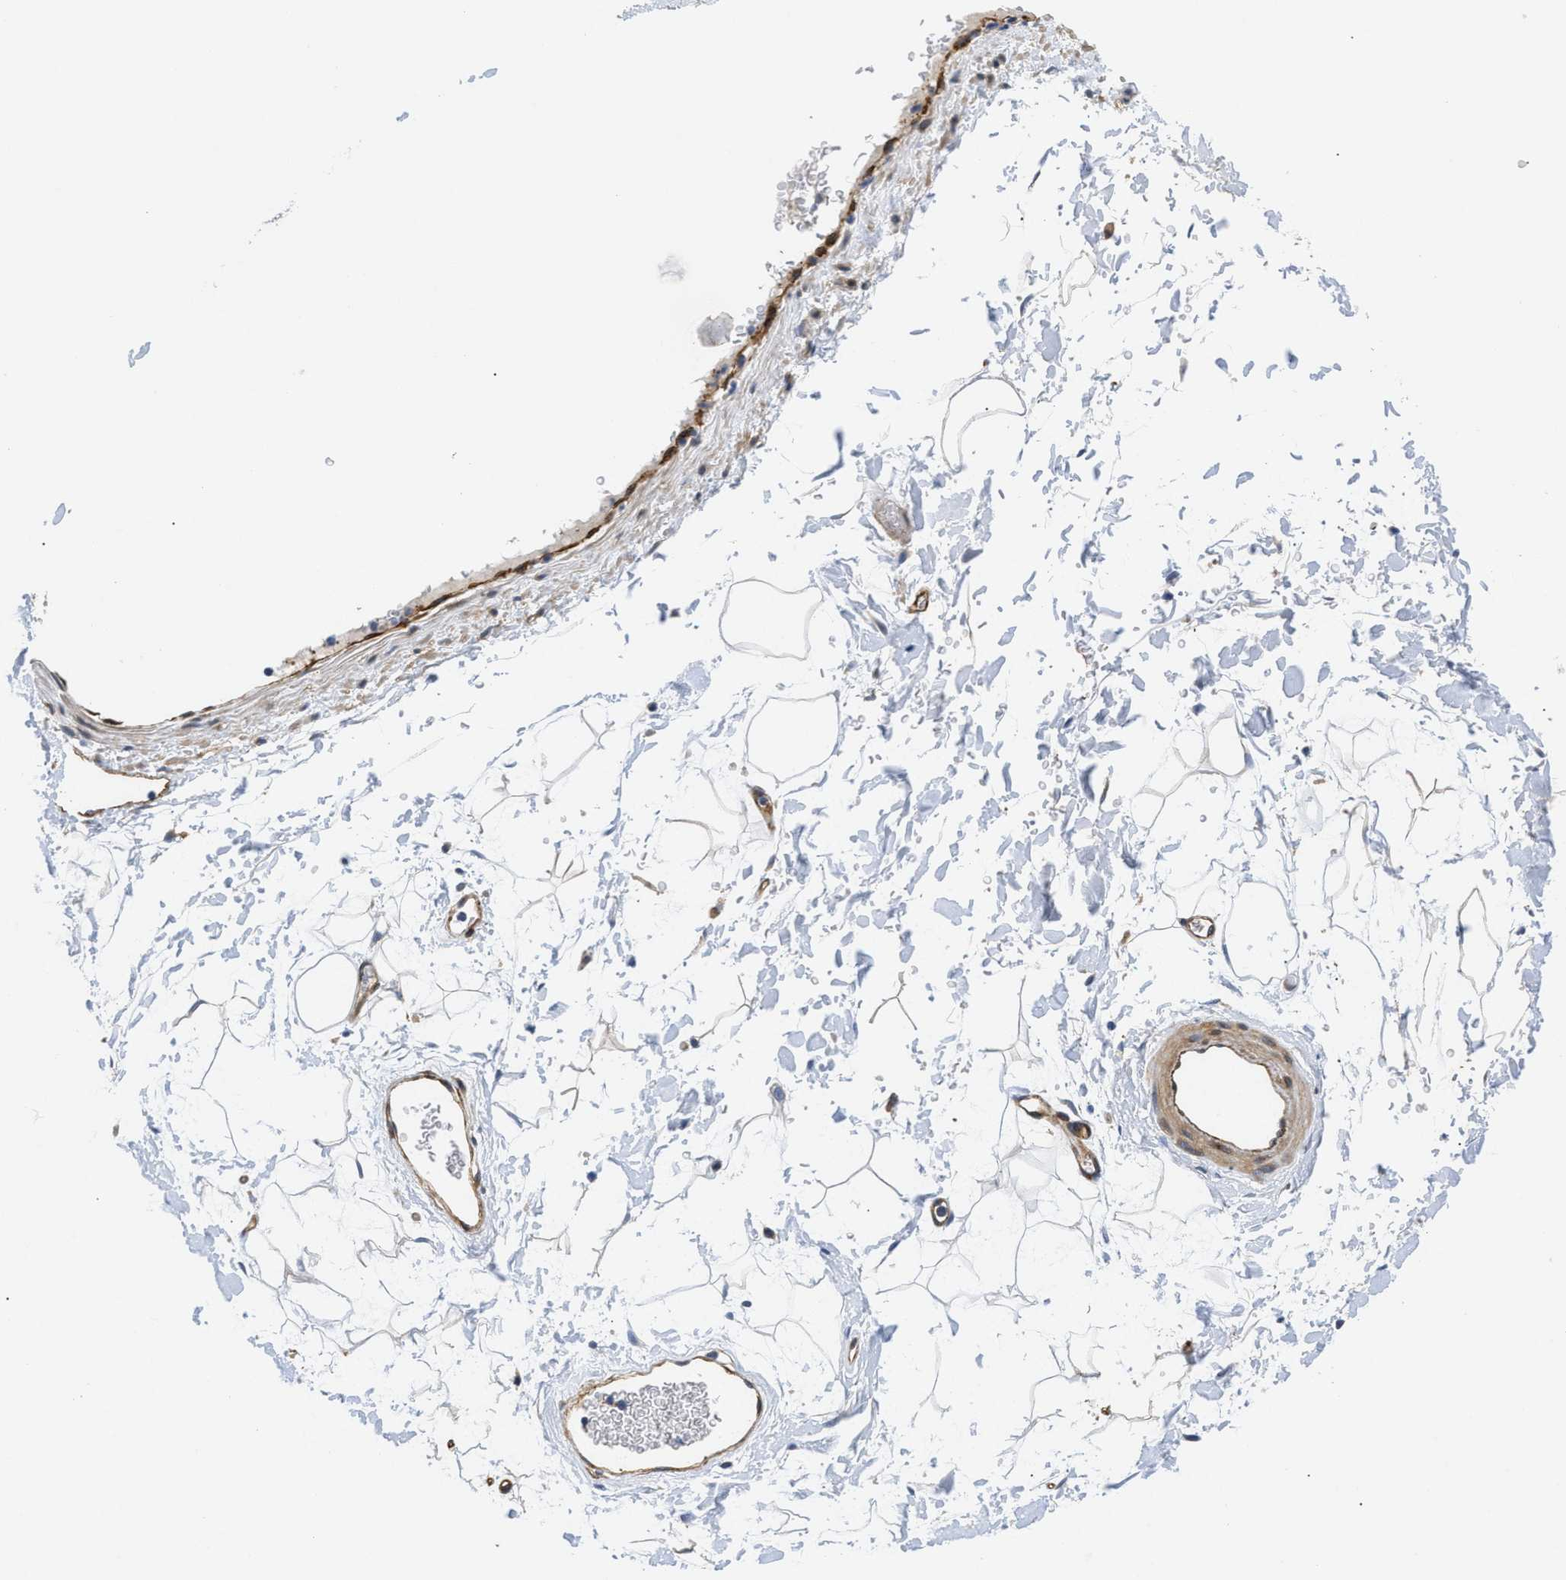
{"staining": {"intensity": "negative", "quantity": "none", "location": "none"}, "tissue": "adipose tissue", "cell_type": "Adipocytes", "image_type": "normal", "snomed": [{"axis": "morphology", "description": "Normal tissue, NOS"}, {"axis": "topography", "description": "Soft tissue"}], "caption": "Protein analysis of benign adipose tissue demonstrates no significant expression in adipocytes. Nuclei are stained in blue.", "gene": "RAPH1", "patient": {"sex": "male", "age": 72}}